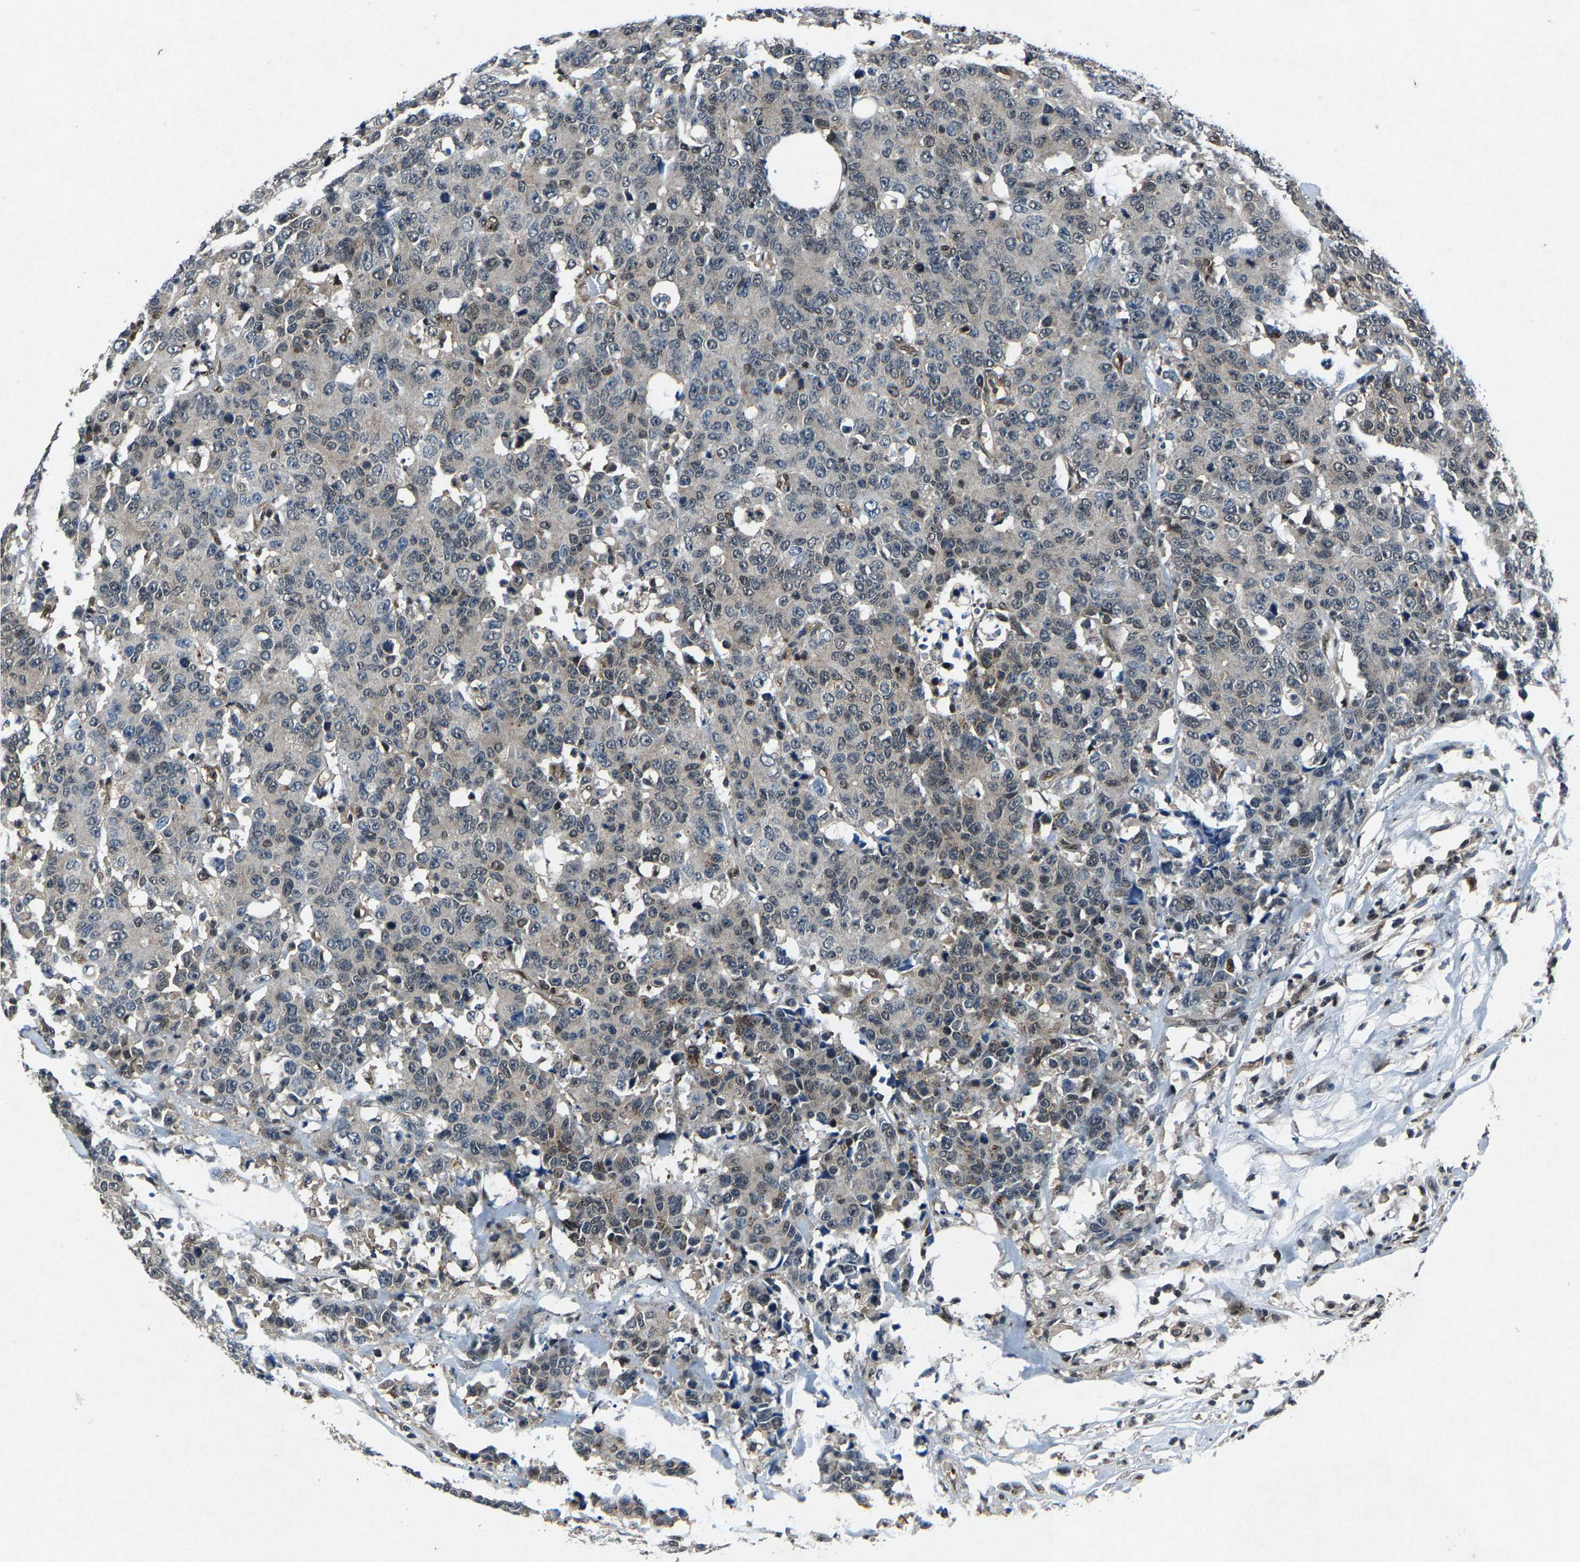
{"staining": {"intensity": "weak", "quantity": "<25%", "location": "nuclear"}, "tissue": "colorectal cancer", "cell_type": "Tumor cells", "image_type": "cancer", "snomed": [{"axis": "morphology", "description": "Adenocarcinoma, NOS"}, {"axis": "topography", "description": "Colon"}], "caption": "This is an immunohistochemistry (IHC) histopathology image of human colorectal cancer (adenocarcinoma). There is no expression in tumor cells.", "gene": "ATXN3", "patient": {"sex": "female", "age": 86}}